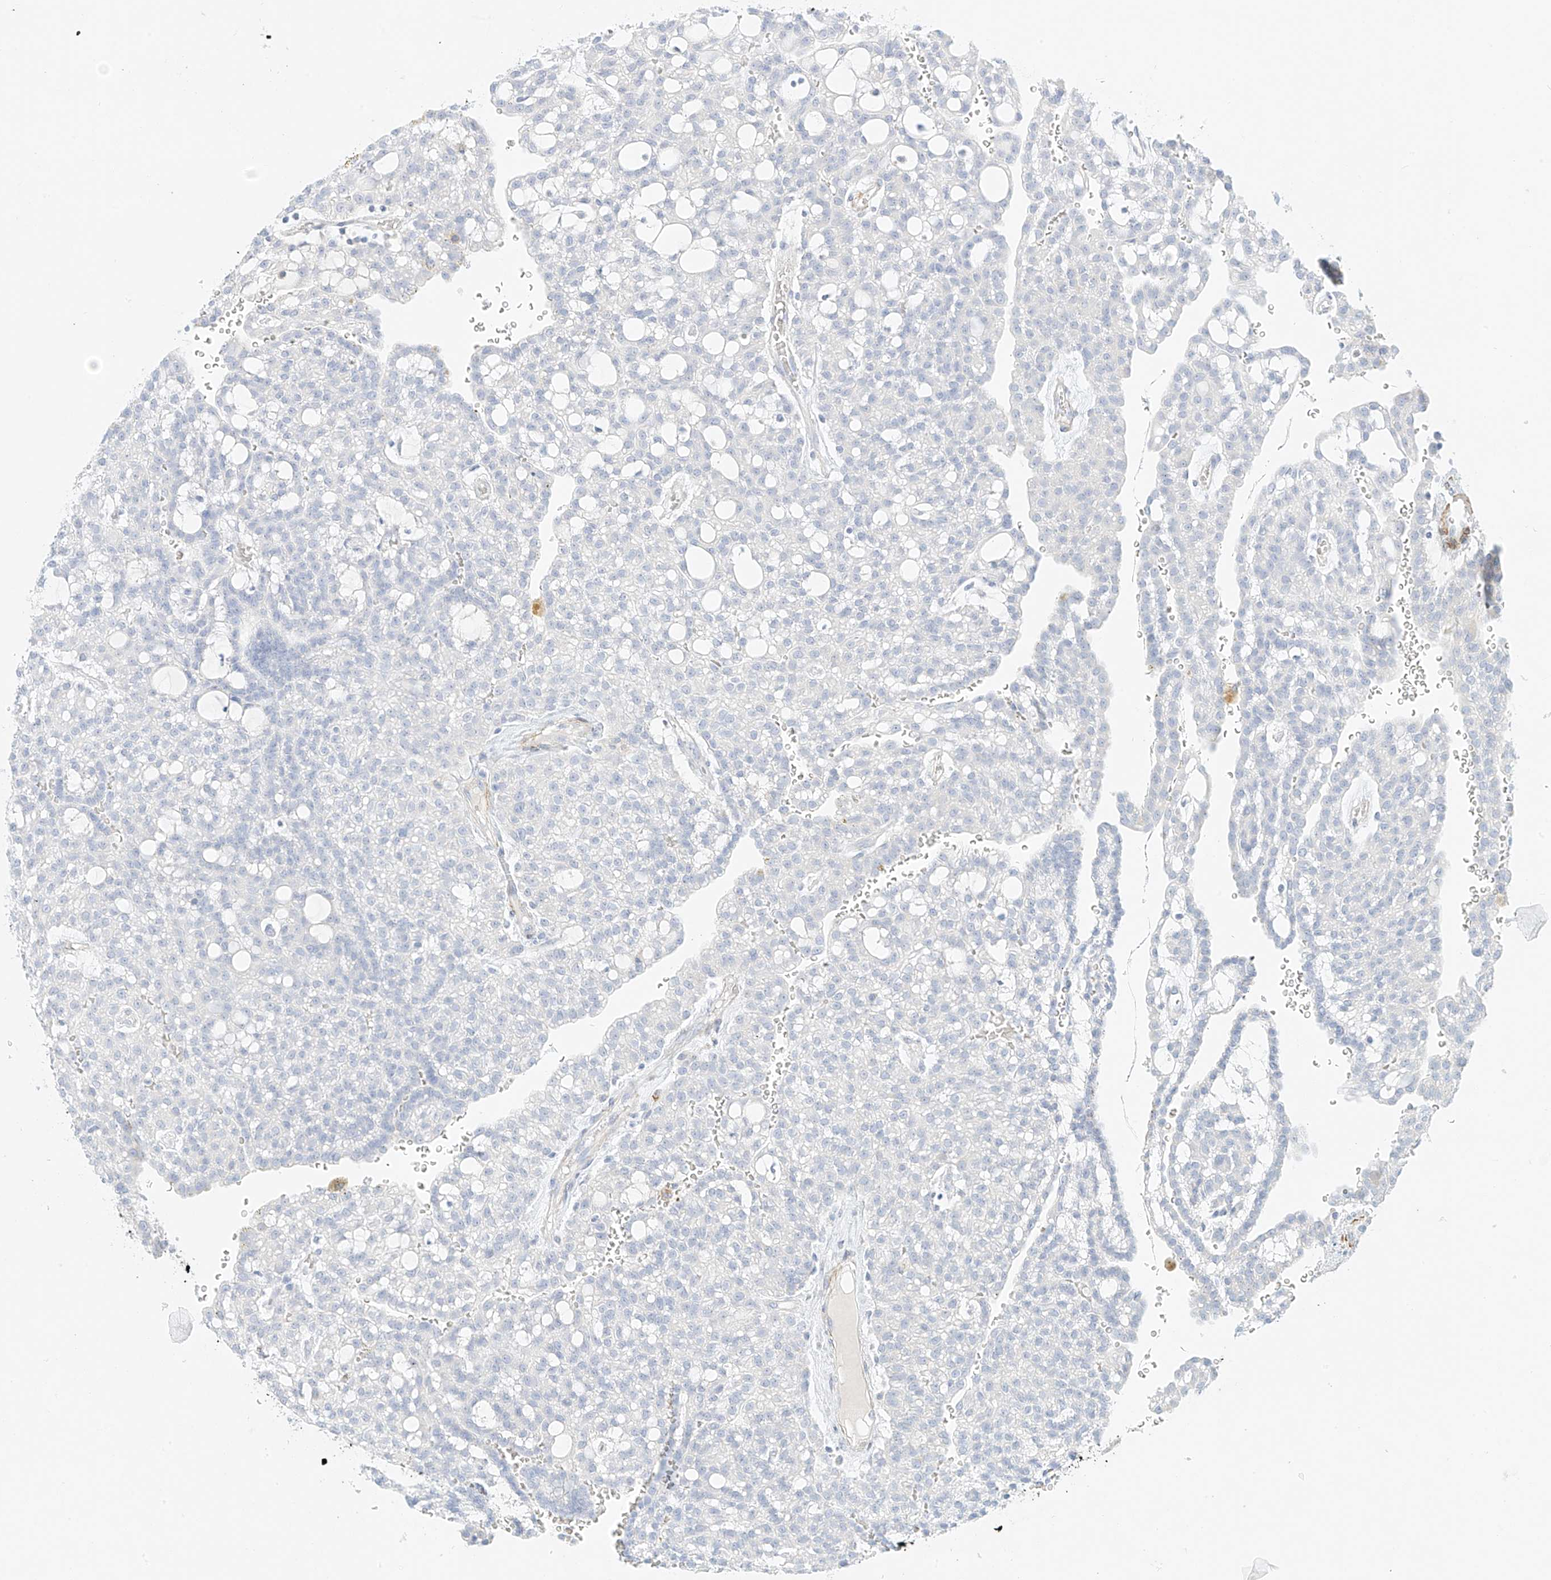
{"staining": {"intensity": "negative", "quantity": "none", "location": "none"}, "tissue": "renal cancer", "cell_type": "Tumor cells", "image_type": "cancer", "snomed": [{"axis": "morphology", "description": "Adenocarcinoma, NOS"}, {"axis": "topography", "description": "Kidney"}], "caption": "An image of adenocarcinoma (renal) stained for a protein demonstrates no brown staining in tumor cells.", "gene": "ST3GAL5", "patient": {"sex": "male", "age": 63}}